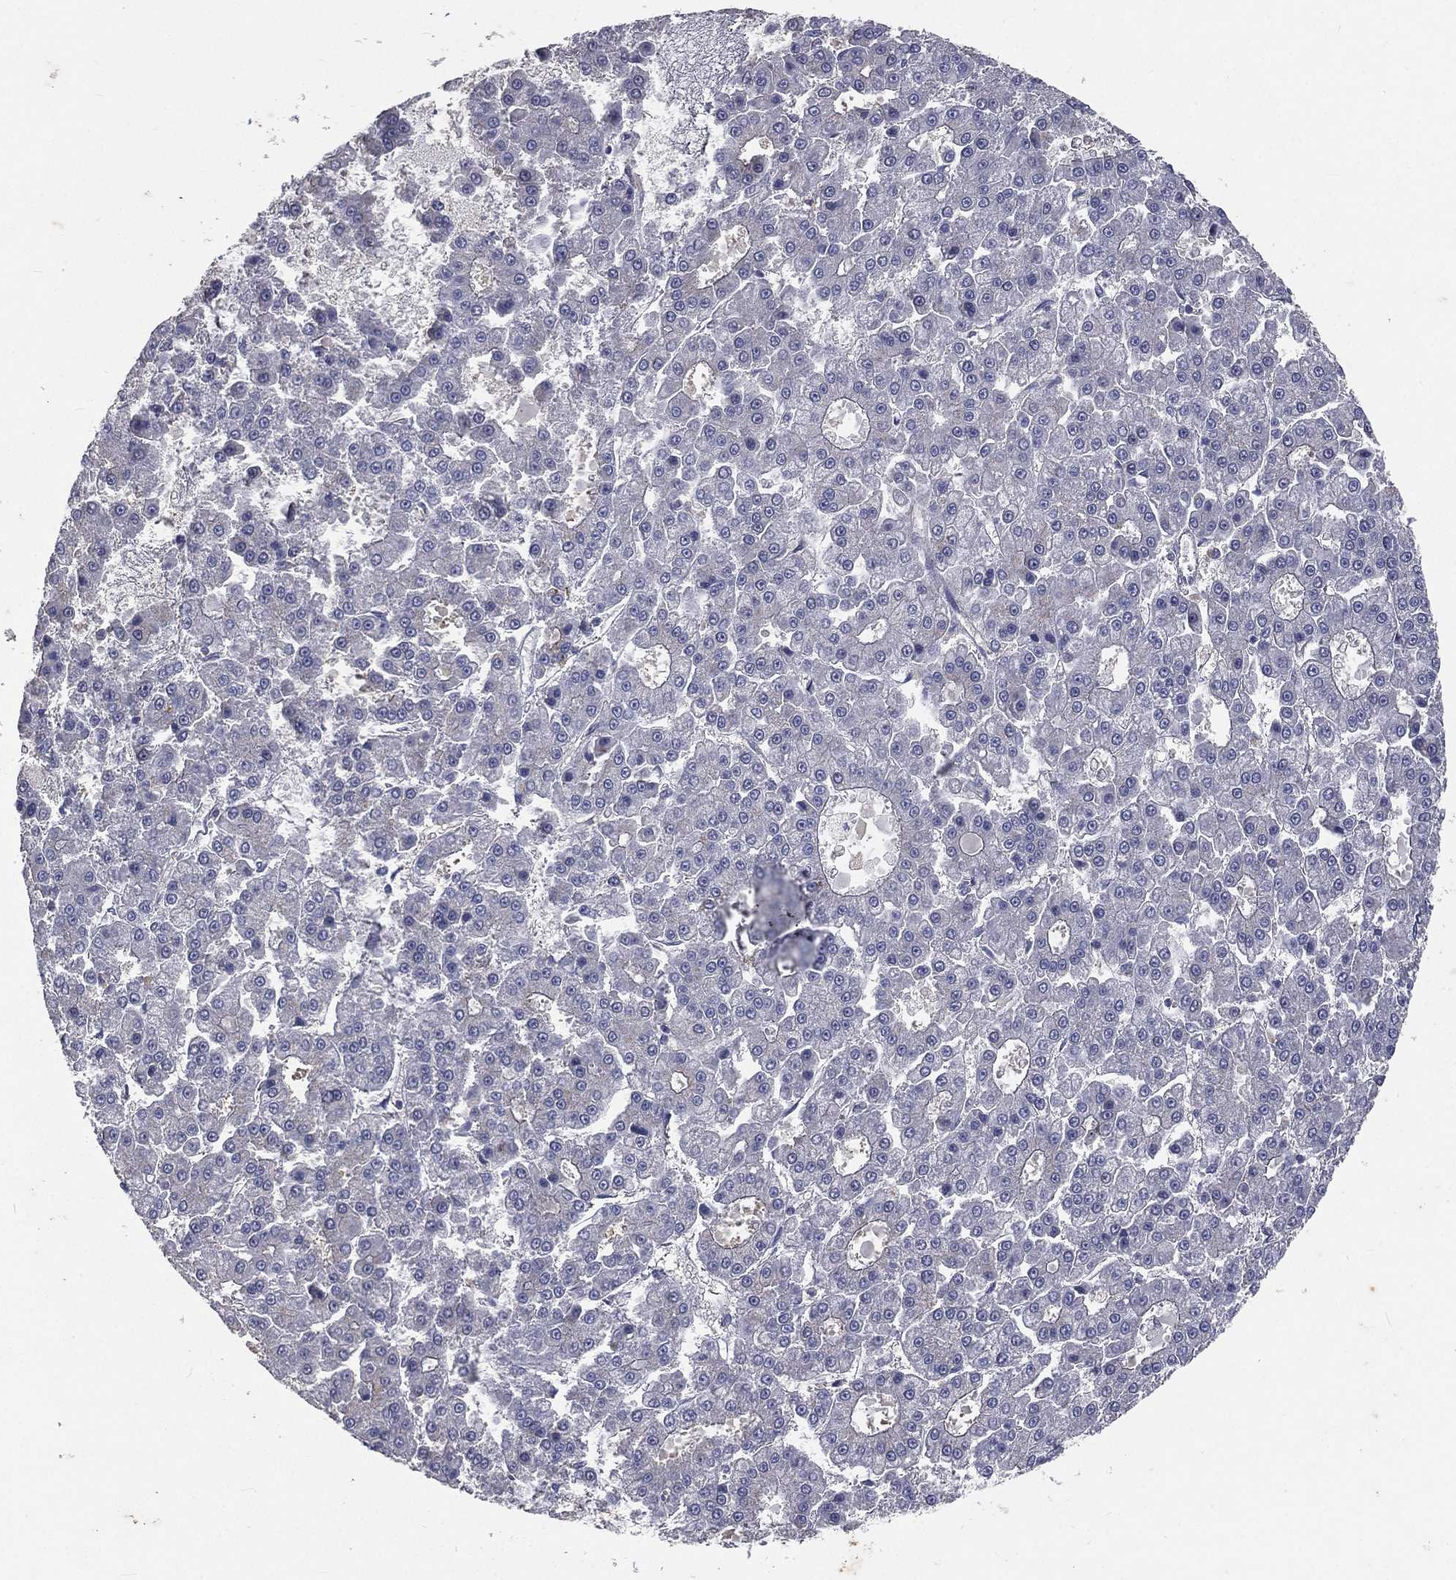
{"staining": {"intensity": "negative", "quantity": "none", "location": "none"}, "tissue": "liver cancer", "cell_type": "Tumor cells", "image_type": "cancer", "snomed": [{"axis": "morphology", "description": "Carcinoma, Hepatocellular, NOS"}, {"axis": "topography", "description": "Liver"}], "caption": "High power microscopy image of an IHC image of liver cancer, revealing no significant staining in tumor cells.", "gene": "CROCC", "patient": {"sex": "male", "age": 70}}